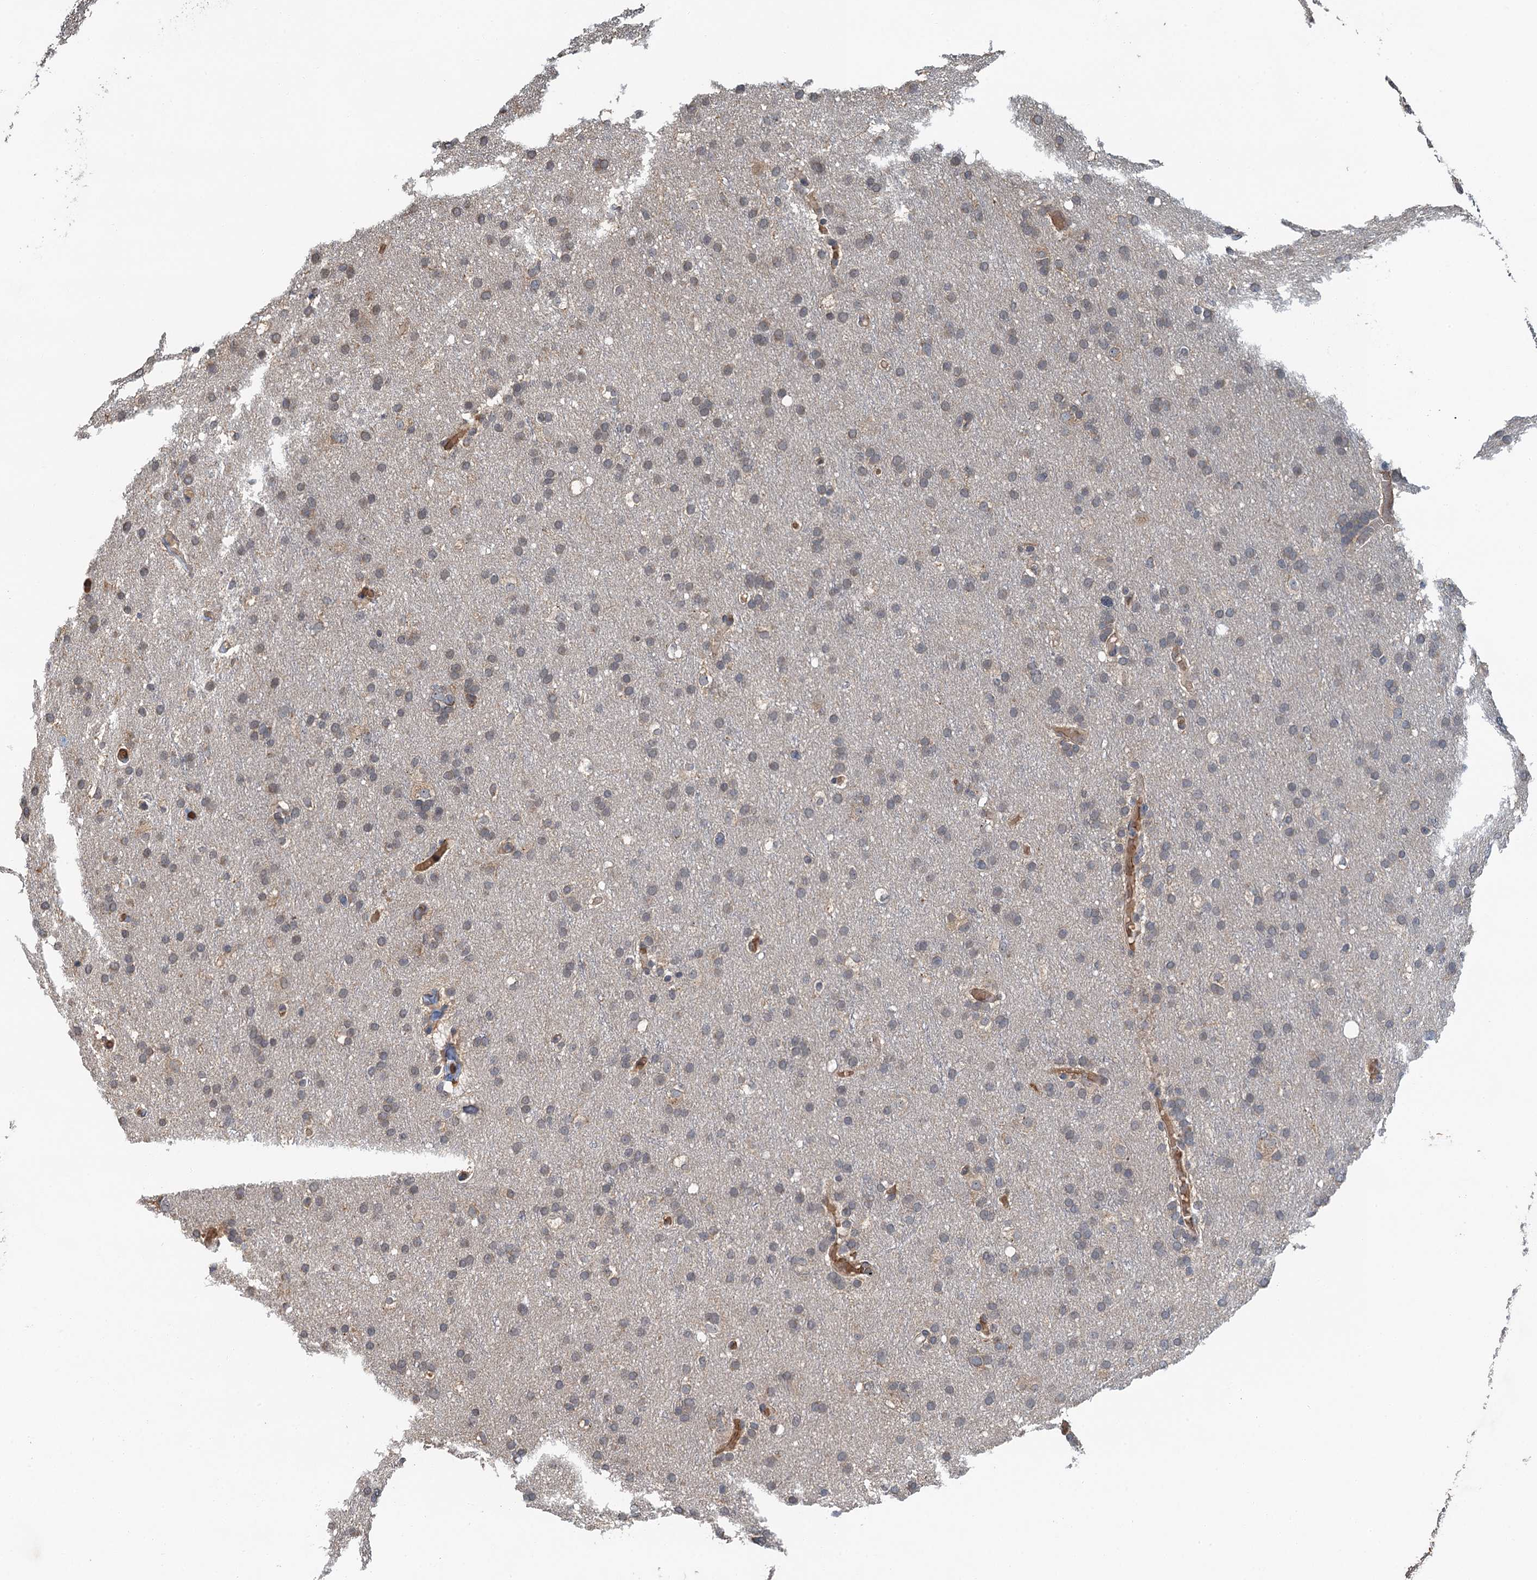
{"staining": {"intensity": "weak", "quantity": "25%-75%", "location": "cytoplasmic/membranous"}, "tissue": "glioma", "cell_type": "Tumor cells", "image_type": "cancer", "snomed": [{"axis": "morphology", "description": "Glioma, malignant, High grade"}, {"axis": "topography", "description": "Cerebral cortex"}], "caption": "Immunohistochemical staining of malignant high-grade glioma demonstrates weak cytoplasmic/membranous protein positivity in approximately 25%-75% of tumor cells.", "gene": "SNX32", "patient": {"sex": "female", "age": 36}}